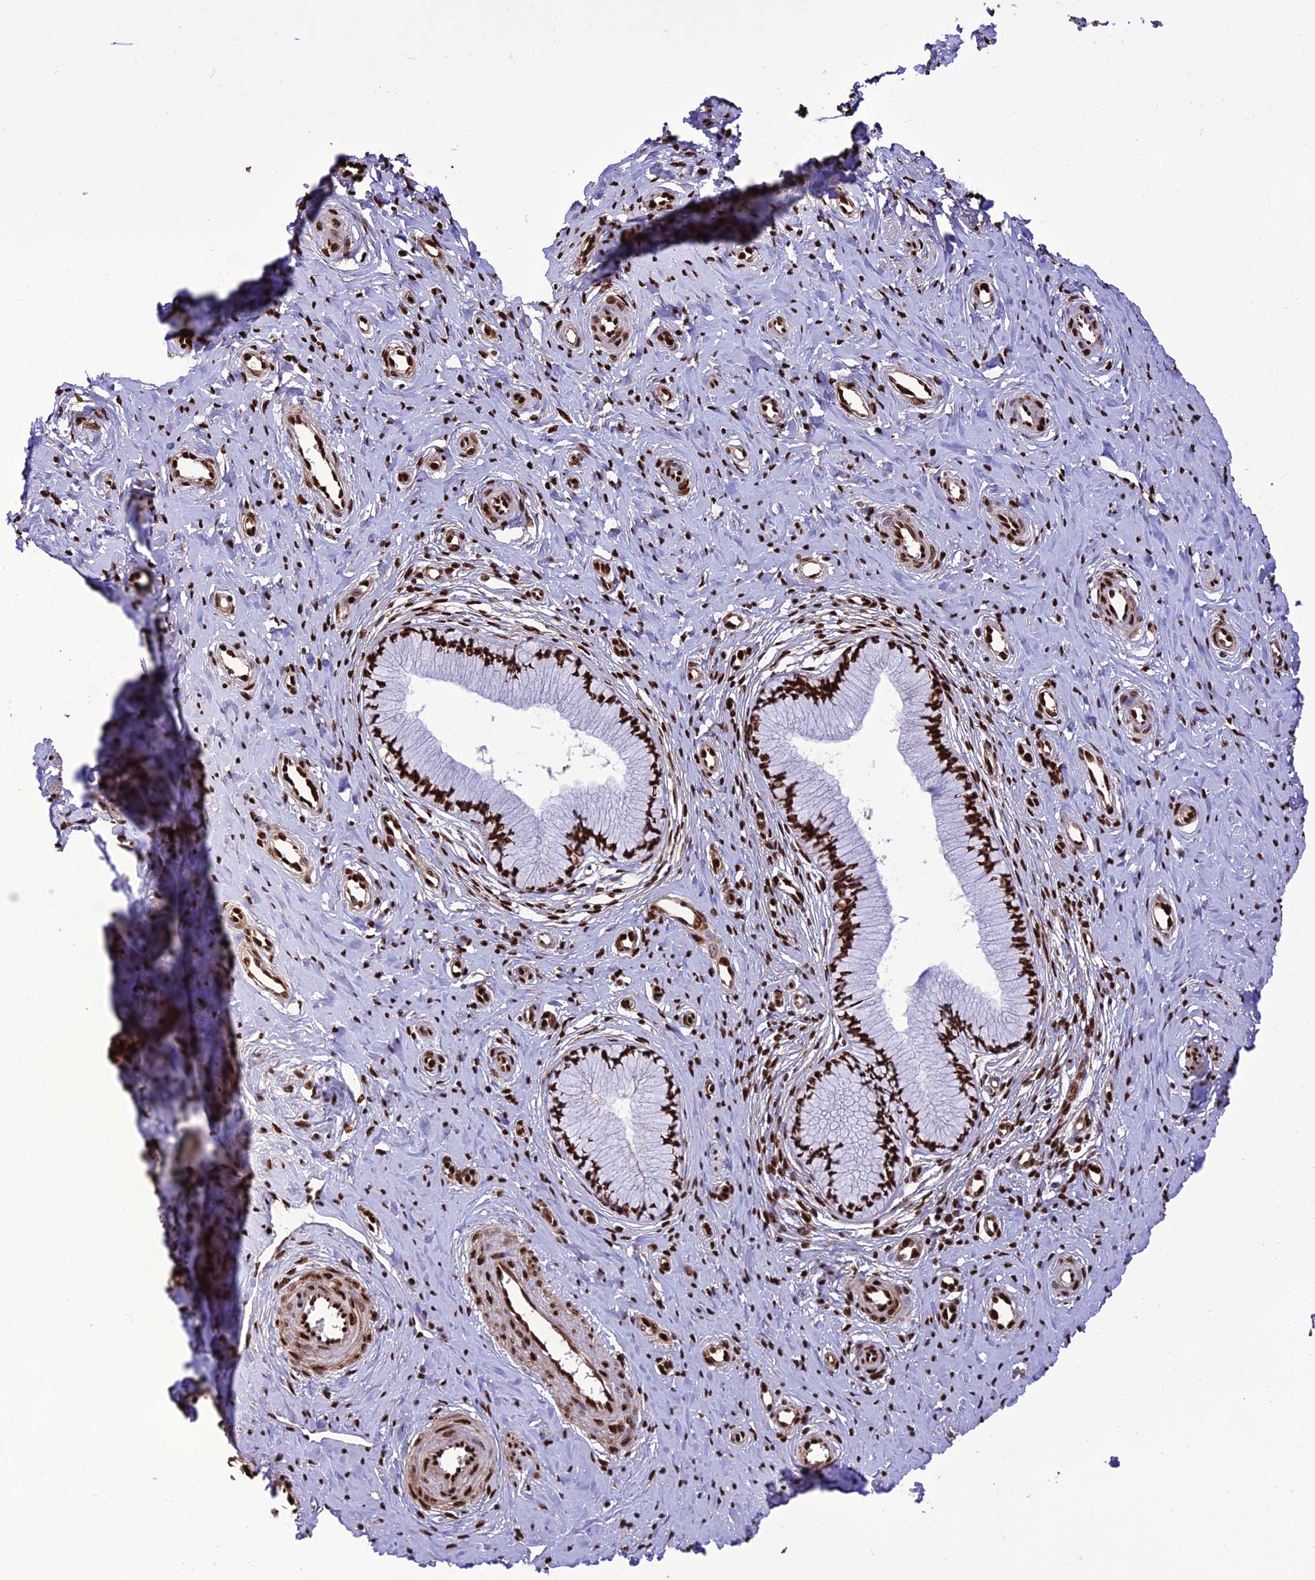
{"staining": {"intensity": "strong", "quantity": ">75%", "location": "nuclear"}, "tissue": "cervix", "cell_type": "Glandular cells", "image_type": "normal", "snomed": [{"axis": "morphology", "description": "Normal tissue, NOS"}, {"axis": "topography", "description": "Cervix"}], "caption": "Cervix stained with immunohistochemistry (IHC) displays strong nuclear expression in approximately >75% of glandular cells.", "gene": "INO80E", "patient": {"sex": "female", "age": 36}}